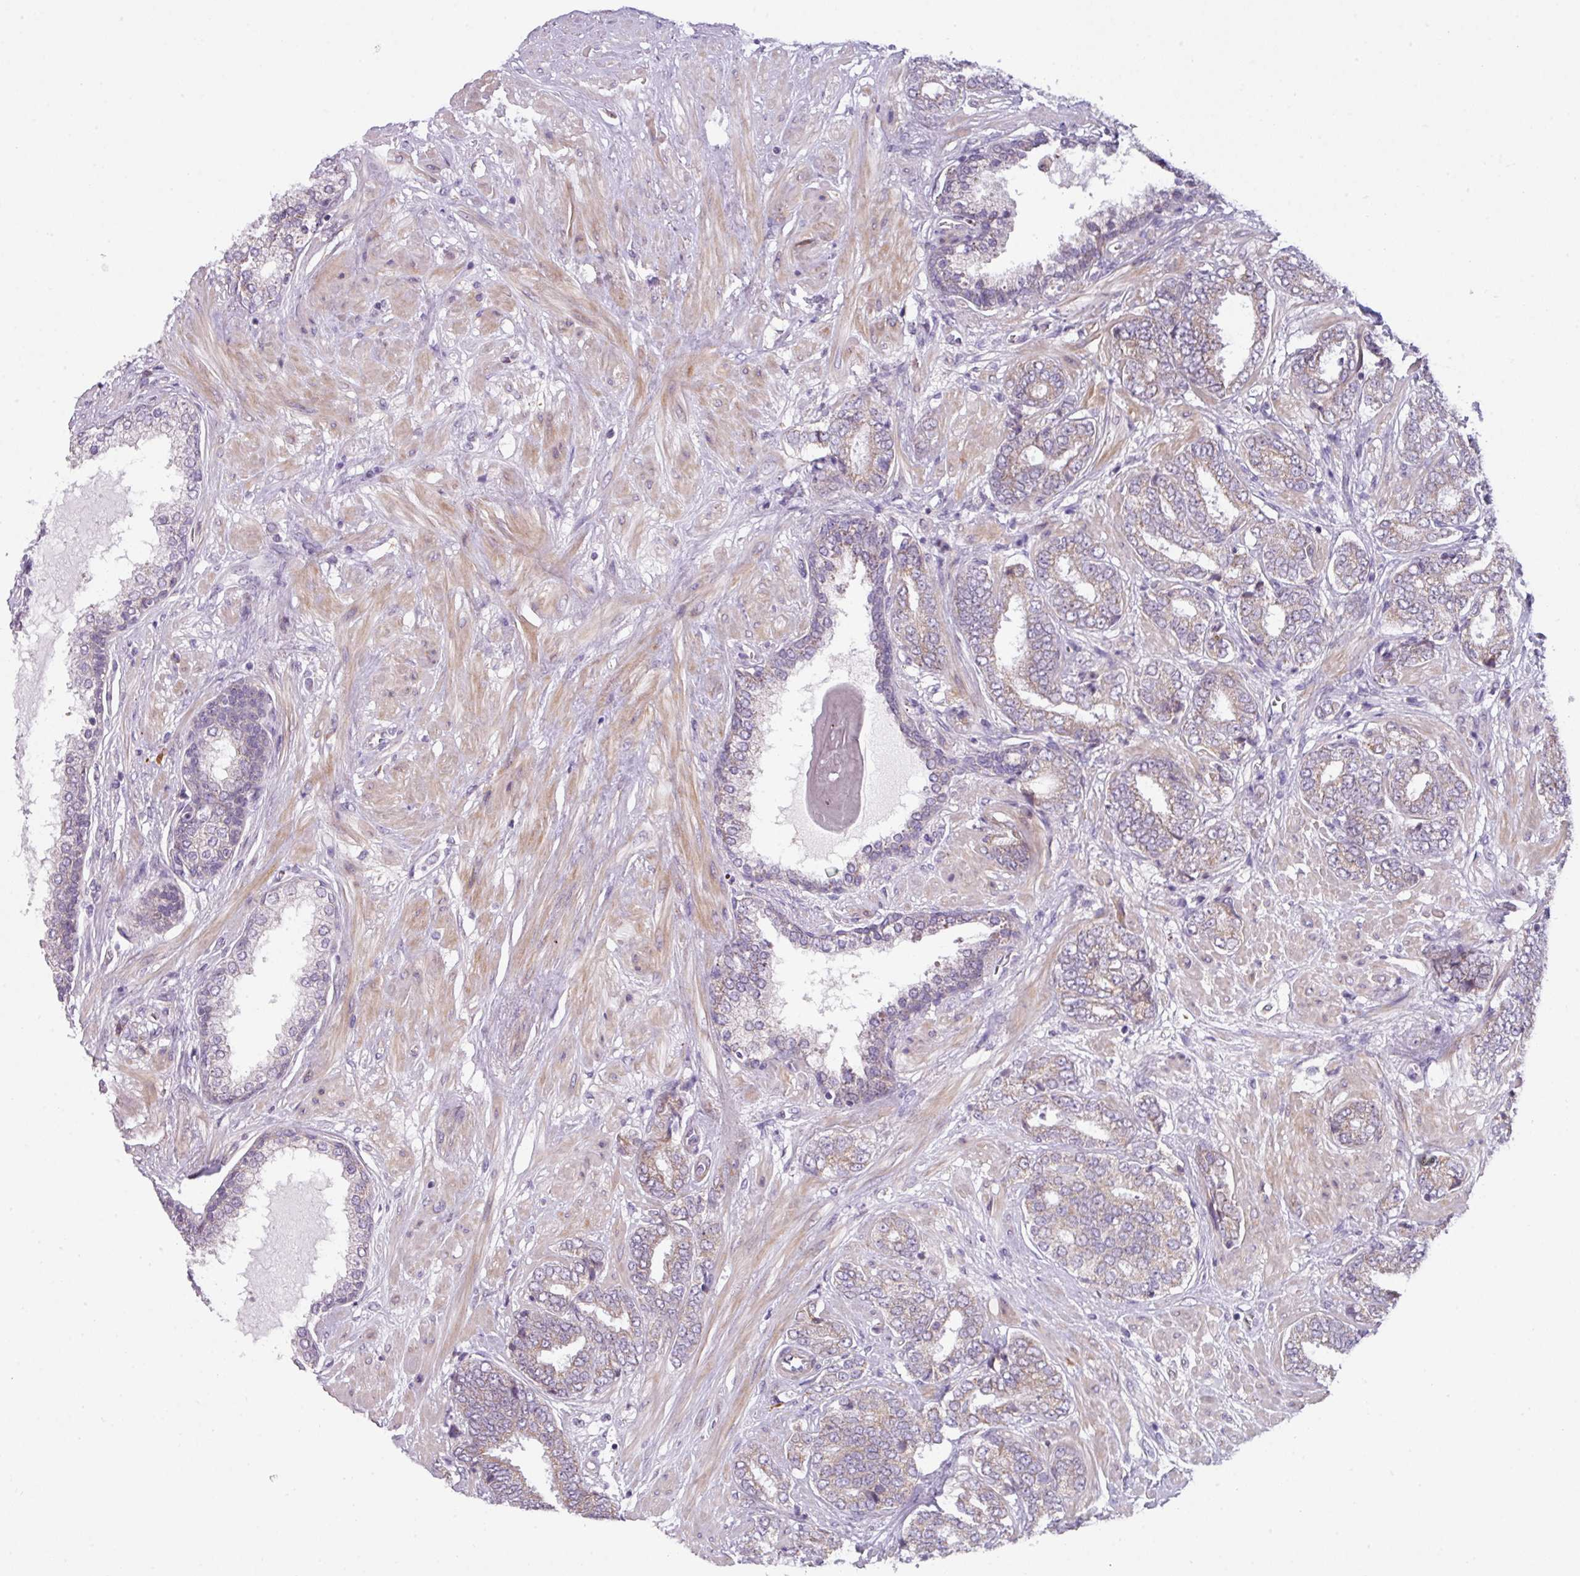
{"staining": {"intensity": "weak", "quantity": "<25%", "location": "cytoplasmic/membranous"}, "tissue": "prostate cancer", "cell_type": "Tumor cells", "image_type": "cancer", "snomed": [{"axis": "morphology", "description": "Adenocarcinoma, High grade"}, {"axis": "topography", "description": "Prostate"}], "caption": "Immunohistochemical staining of human prostate cancer exhibits no significant expression in tumor cells.", "gene": "C2orf68", "patient": {"sex": "male", "age": 72}}